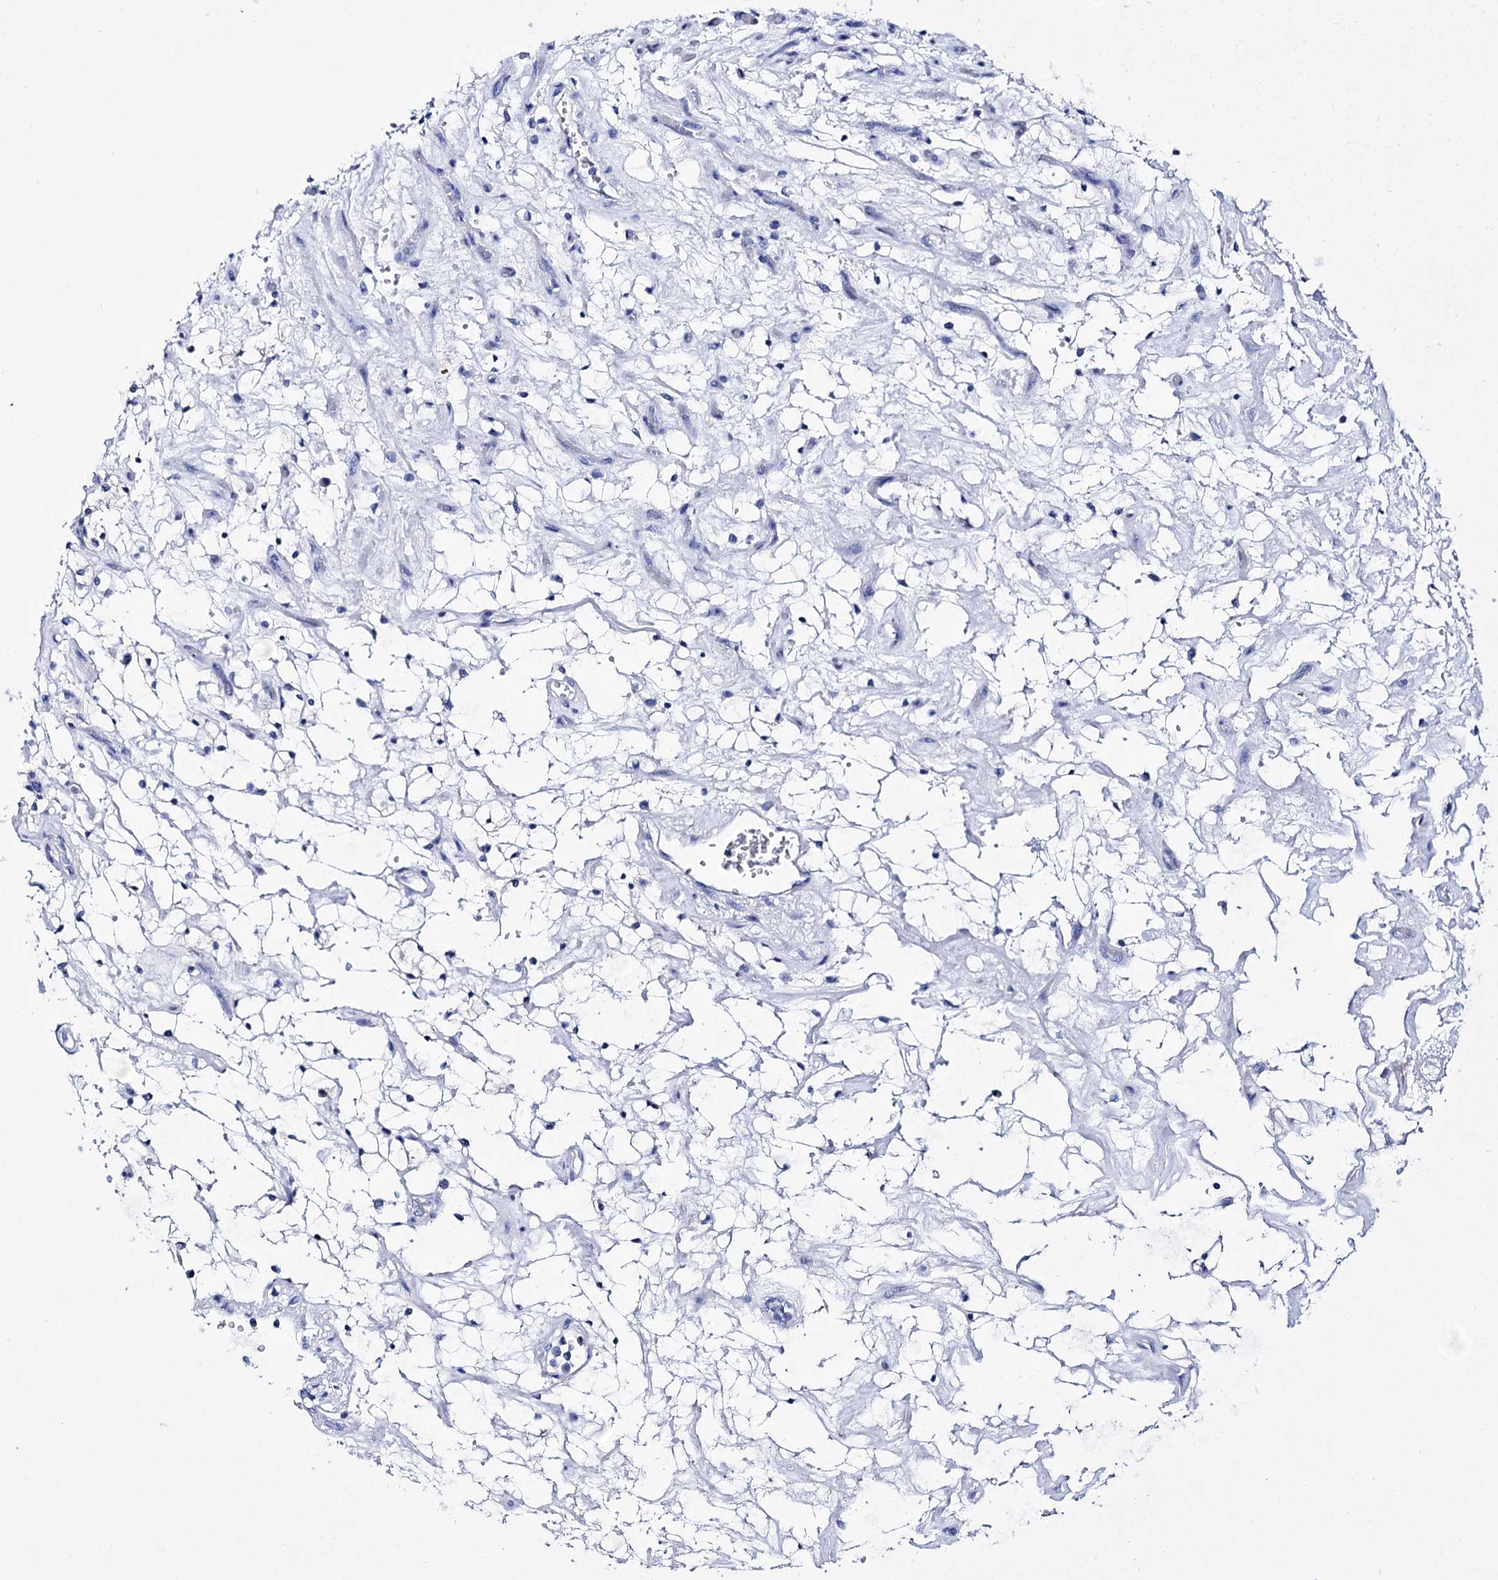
{"staining": {"intensity": "negative", "quantity": "none", "location": "none"}, "tissue": "renal cancer", "cell_type": "Tumor cells", "image_type": "cancer", "snomed": [{"axis": "morphology", "description": "Adenocarcinoma, NOS"}, {"axis": "topography", "description": "Kidney"}], "caption": "Renal cancer (adenocarcinoma) was stained to show a protein in brown. There is no significant positivity in tumor cells.", "gene": "BRINP1", "patient": {"sex": "female", "age": 69}}